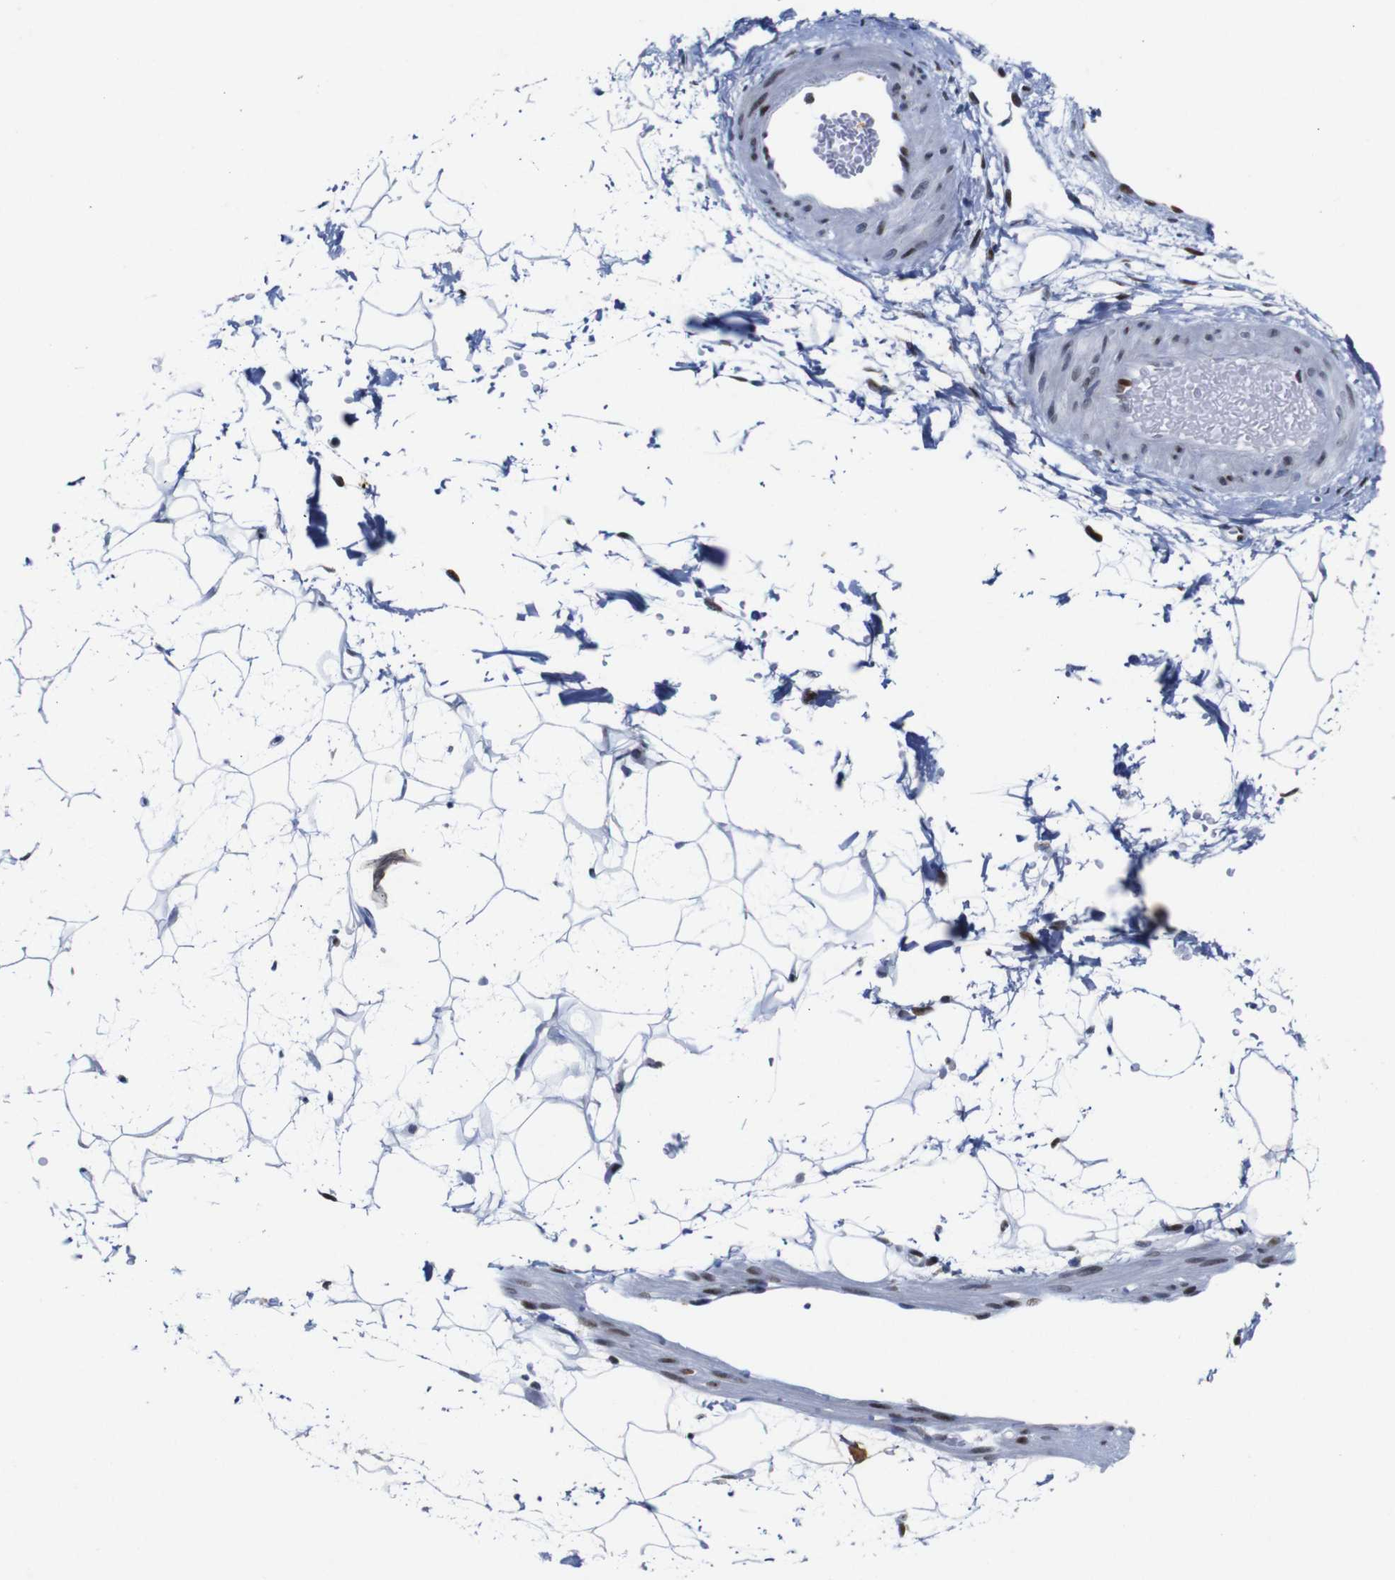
{"staining": {"intensity": "negative", "quantity": "none", "location": "none"}, "tissue": "adipose tissue", "cell_type": "Adipocytes", "image_type": "normal", "snomed": [{"axis": "morphology", "description": "Normal tissue, NOS"}, {"axis": "topography", "description": "Soft tissue"}], "caption": "IHC image of benign adipose tissue stained for a protein (brown), which displays no positivity in adipocytes. (Immunohistochemistry (ihc), brightfield microscopy, high magnification).", "gene": "FOSL2", "patient": {"sex": "male", "age": 72}}